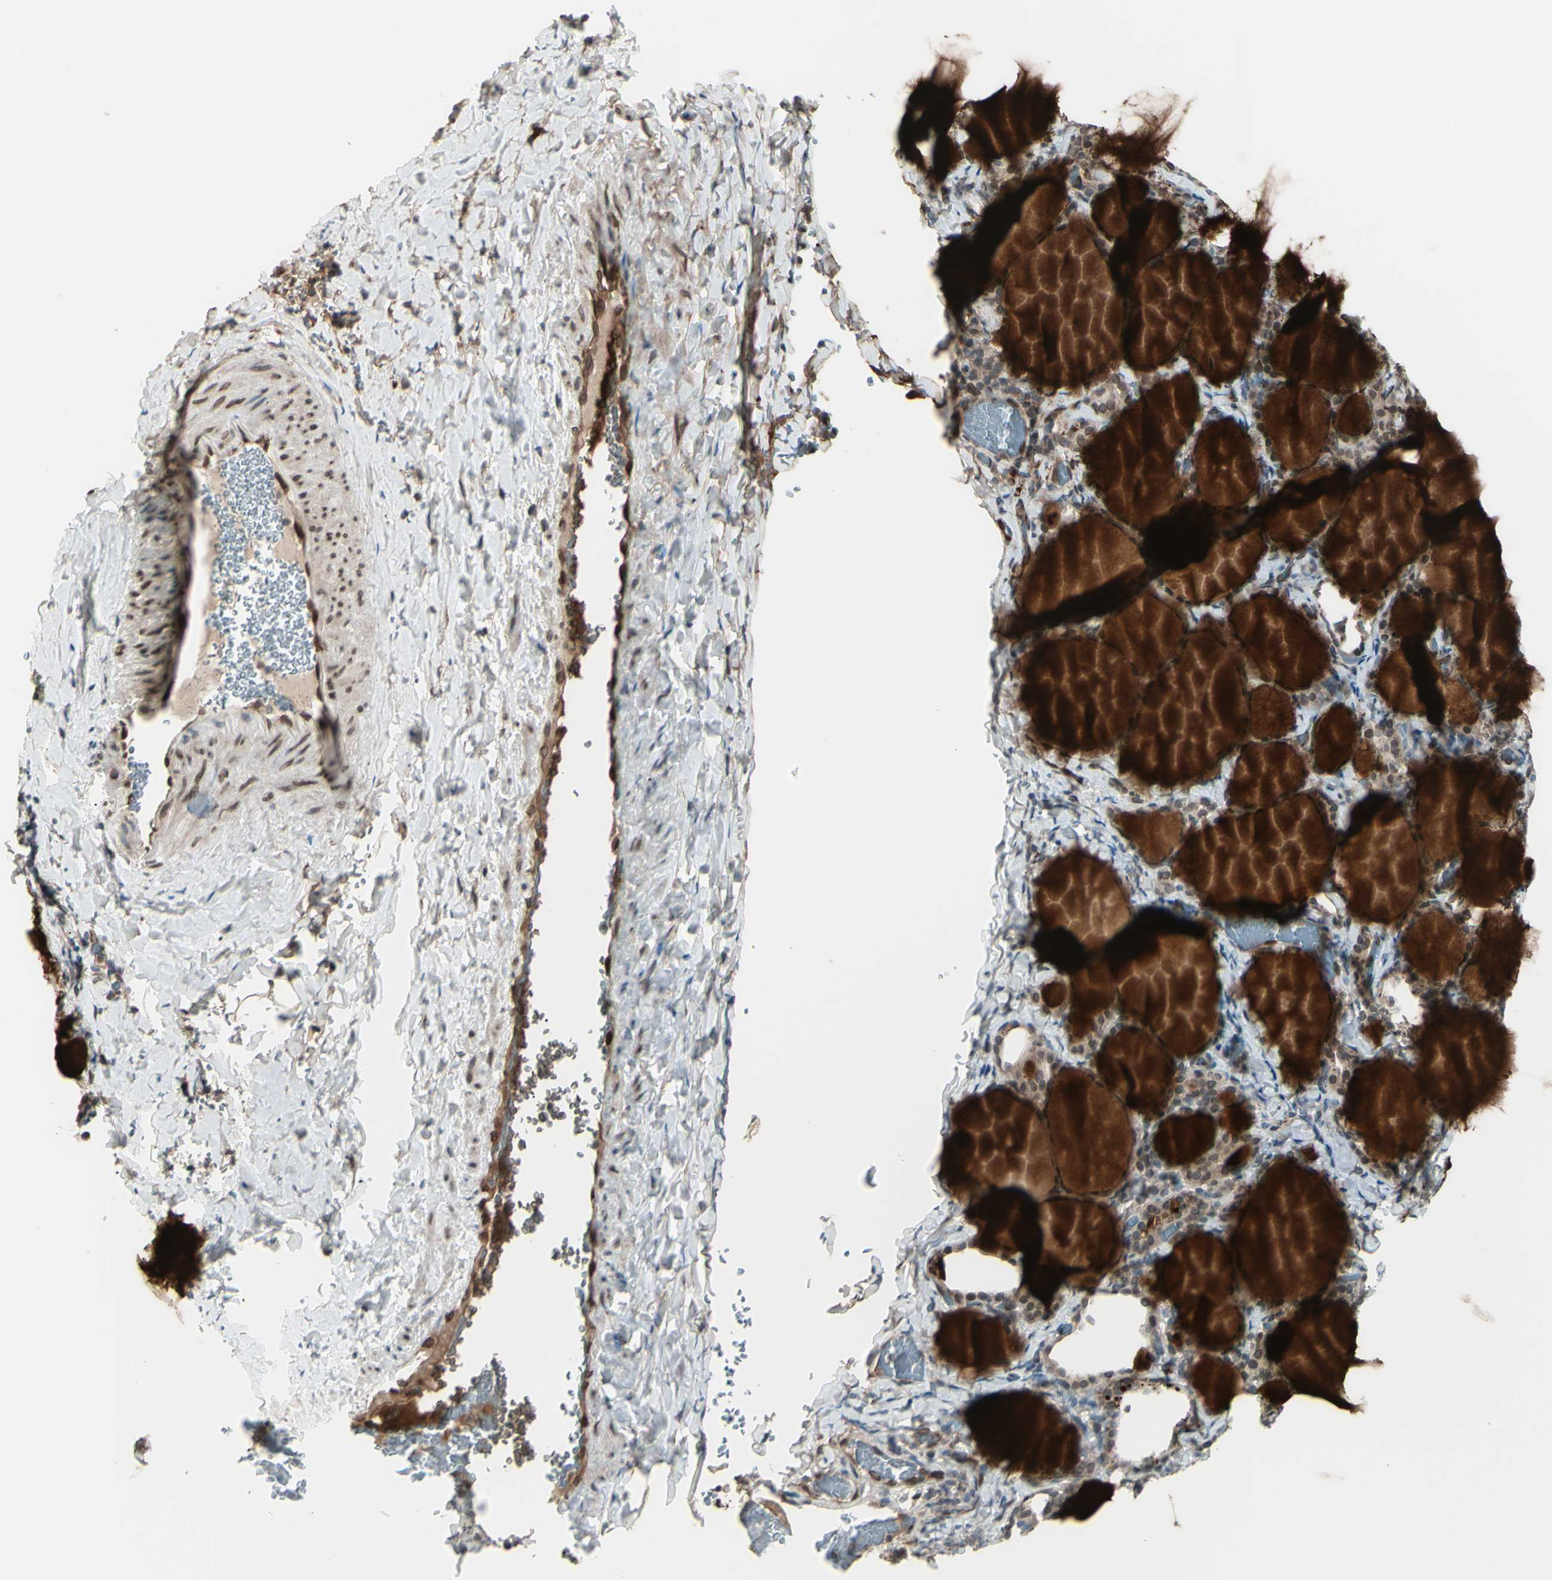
{"staining": {"intensity": "strong", "quantity": ">75%", "location": "cytoplasmic/membranous"}, "tissue": "thyroid gland", "cell_type": "Glandular cells", "image_type": "normal", "snomed": [{"axis": "morphology", "description": "Normal tissue, NOS"}, {"axis": "morphology", "description": "Papillary adenocarcinoma, NOS"}, {"axis": "topography", "description": "Thyroid gland"}], "caption": "A brown stain shows strong cytoplasmic/membranous expression of a protein in glandular cells of unremarkable thyroid gland.", "gene": "MLF2", "patient": {"sex": "female", "age": 30}}